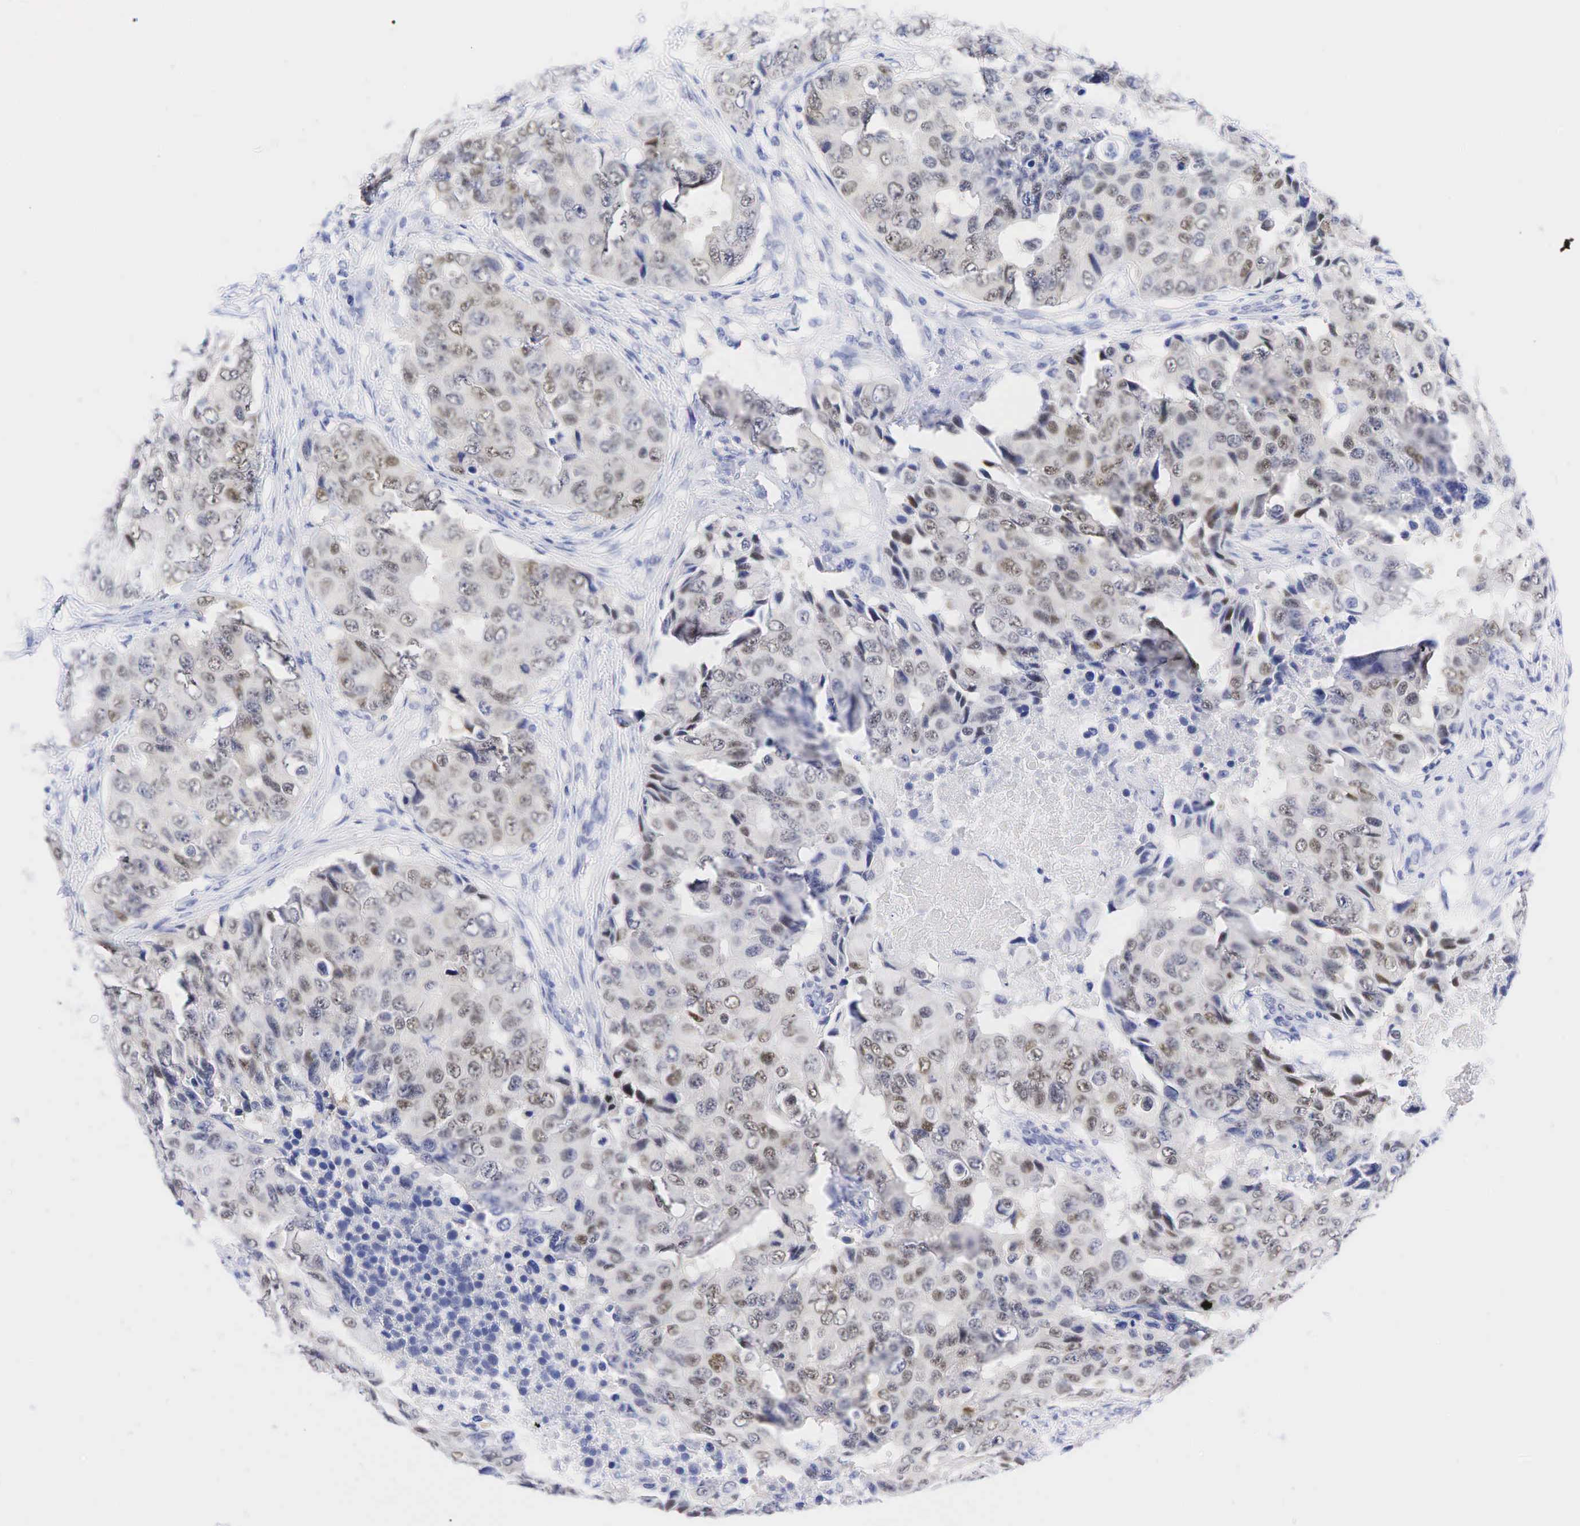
{"staining": {"intensity": "weak", "quantity": "25%-75%", "location": "nuclear"}, "tissue": "breast cancer", "cell_type": "Tumor cells", "image_type": "cancer", "snomed": [{"axis": "morphology", "description": "Duct carcinoma"}, {"axis": "topography", "description": "Breast"}], "caption": "Protein expression analysis of human intraductal carcinoma (breast) reveals weak nuclear staining in about 25%-75% of tumor cells. (DAB (3,3'-diaminobenzidine) IHC with brightfield microscopy, high magnification).", "gene": "AR", "patient": {"sex": "female", "age": 54}}